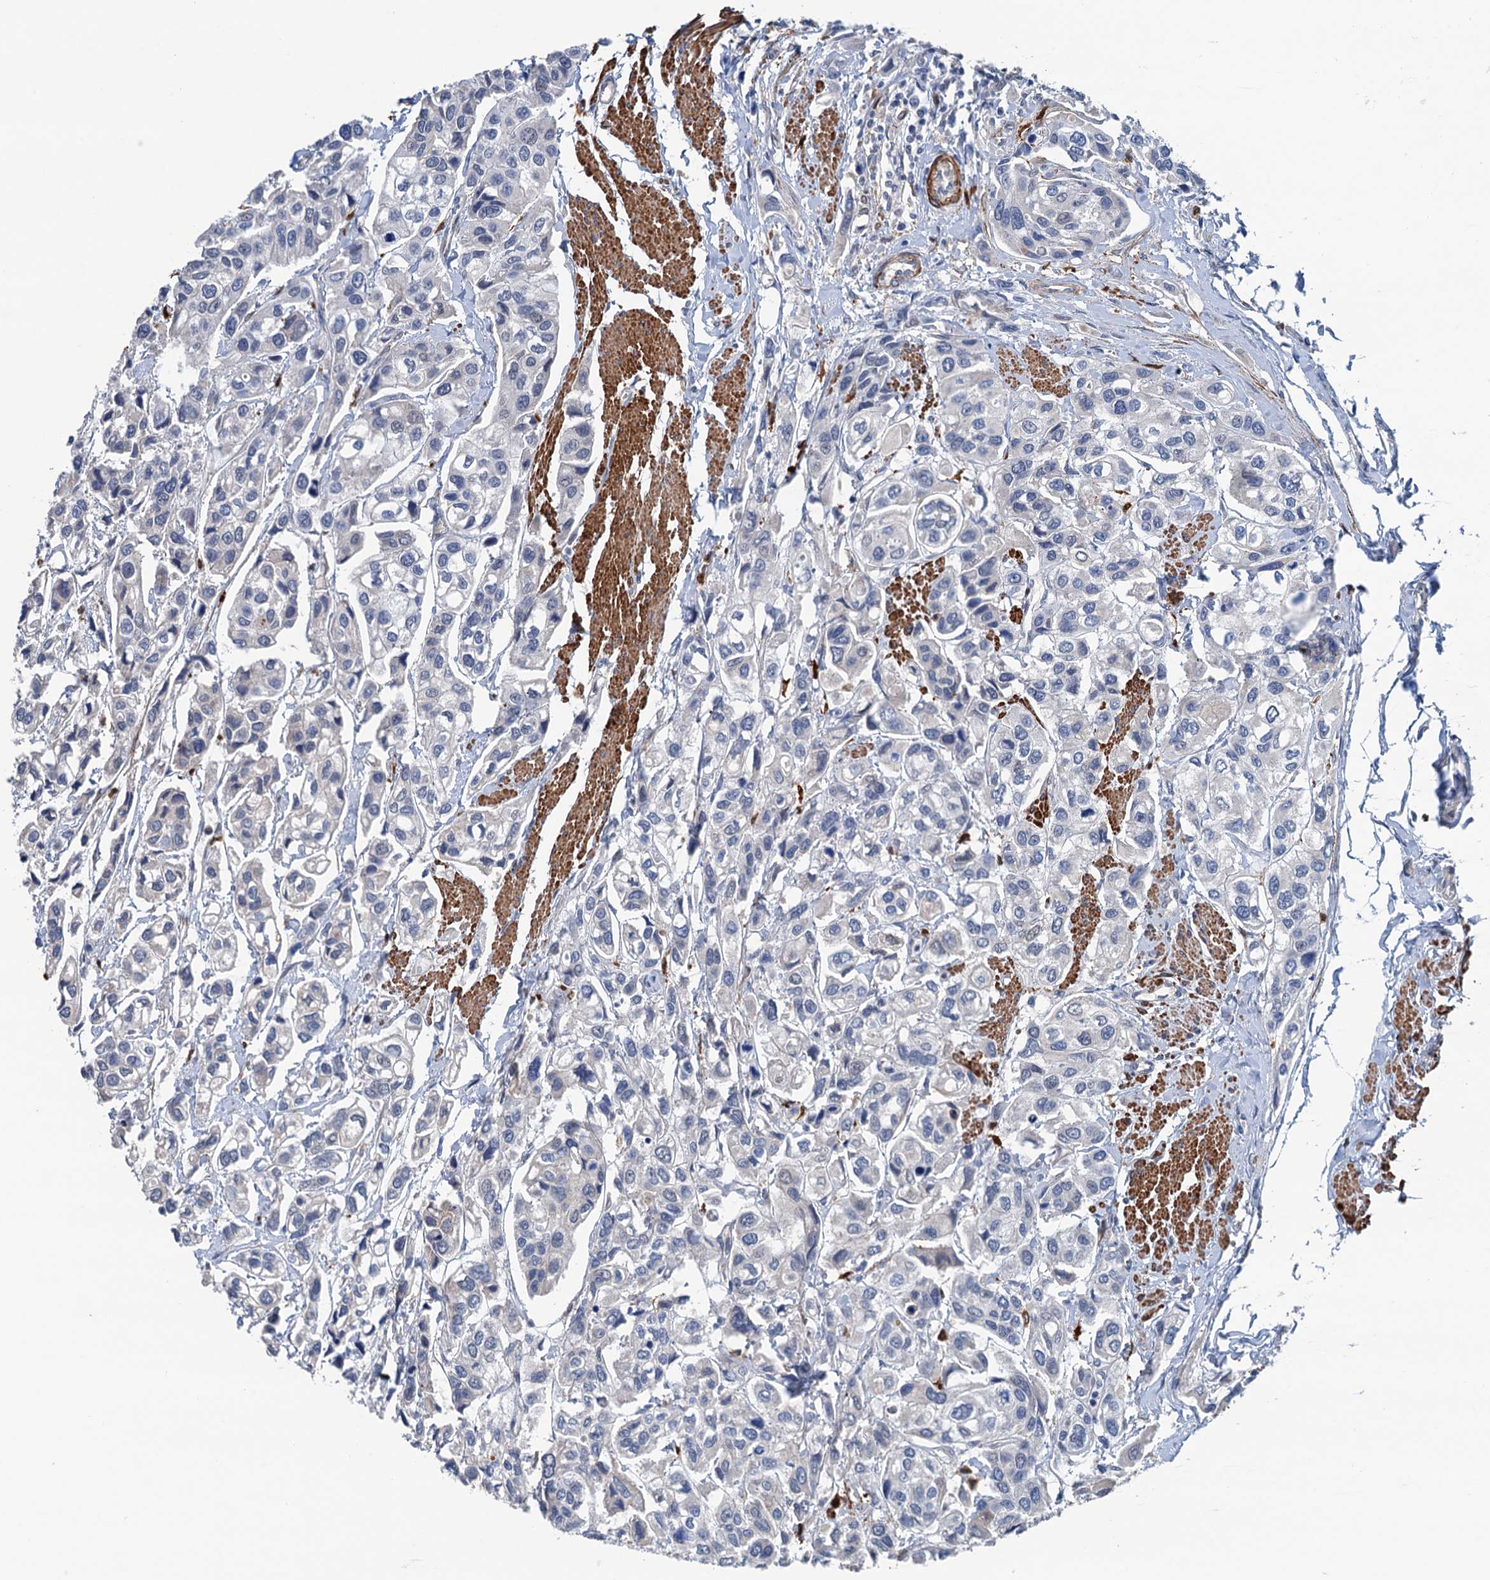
{"staining": {"intensity": "negative", "quantity": "none", "location": "none"}, "tissue": "urothelial cancer", "cell_type": "Tumor cells", "image_type": "cancer", "snomed": [{"axis": "morphology", "description": "Urothelial carcinoma, High grade"}, {"axis": "topography", "description": "Urinary bladder"}], "caption": "Immunohistochemistry (IHC) of human urothelial cancer demonstrates no positivity in tumor cells.", "gene": "CSTPP1", "patient": {"sex": "male", "age": 67}}